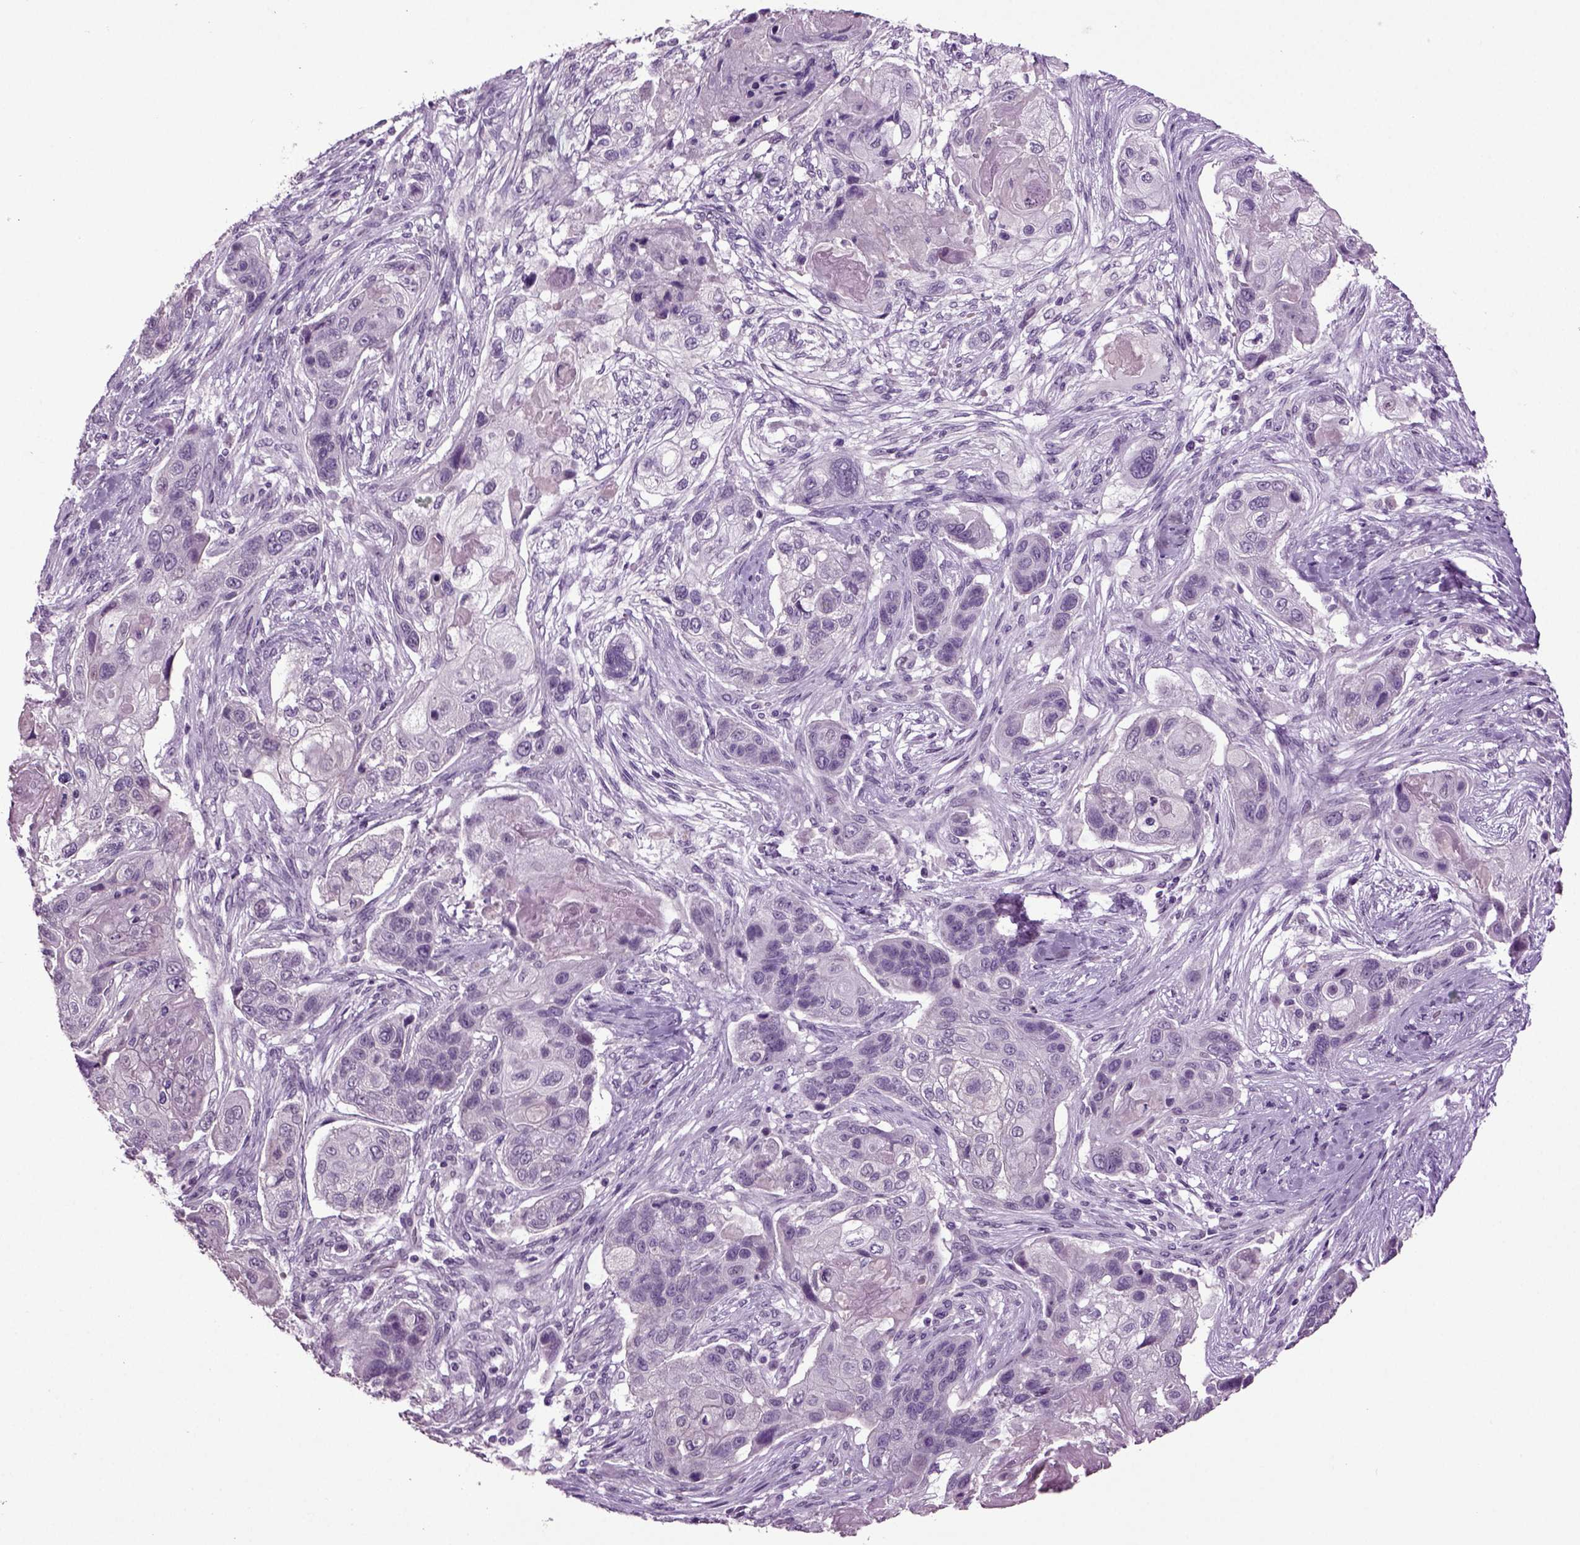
{"staining": {"intensity": "negative", "quantity": "none", "location": "none"}, "tissue": "lung cancer", "cell_type": "Tumor cells", "image_type": "cancer", "snomed": [{"axis": "morphology", "description": "Normal tissue, NOS"}, {"axis": "morphology", "description": "Squamous cell carcinoma, NOS"}, {"axis": "topography", "description": "Bronchus"}, {"axis": "topography", "description": "Lung"}], "caption": "Lung cancer was stained to show a protein in brown. There is no significant expression in tumor cells. The staining was performed using DAB to visualize the protein expression in brown, while the nuclei were stained in blue with hematoxylin (Magnification: 20x).", "gene": "SLC17A6", "patient": {"sex": "male", "age": 69}}